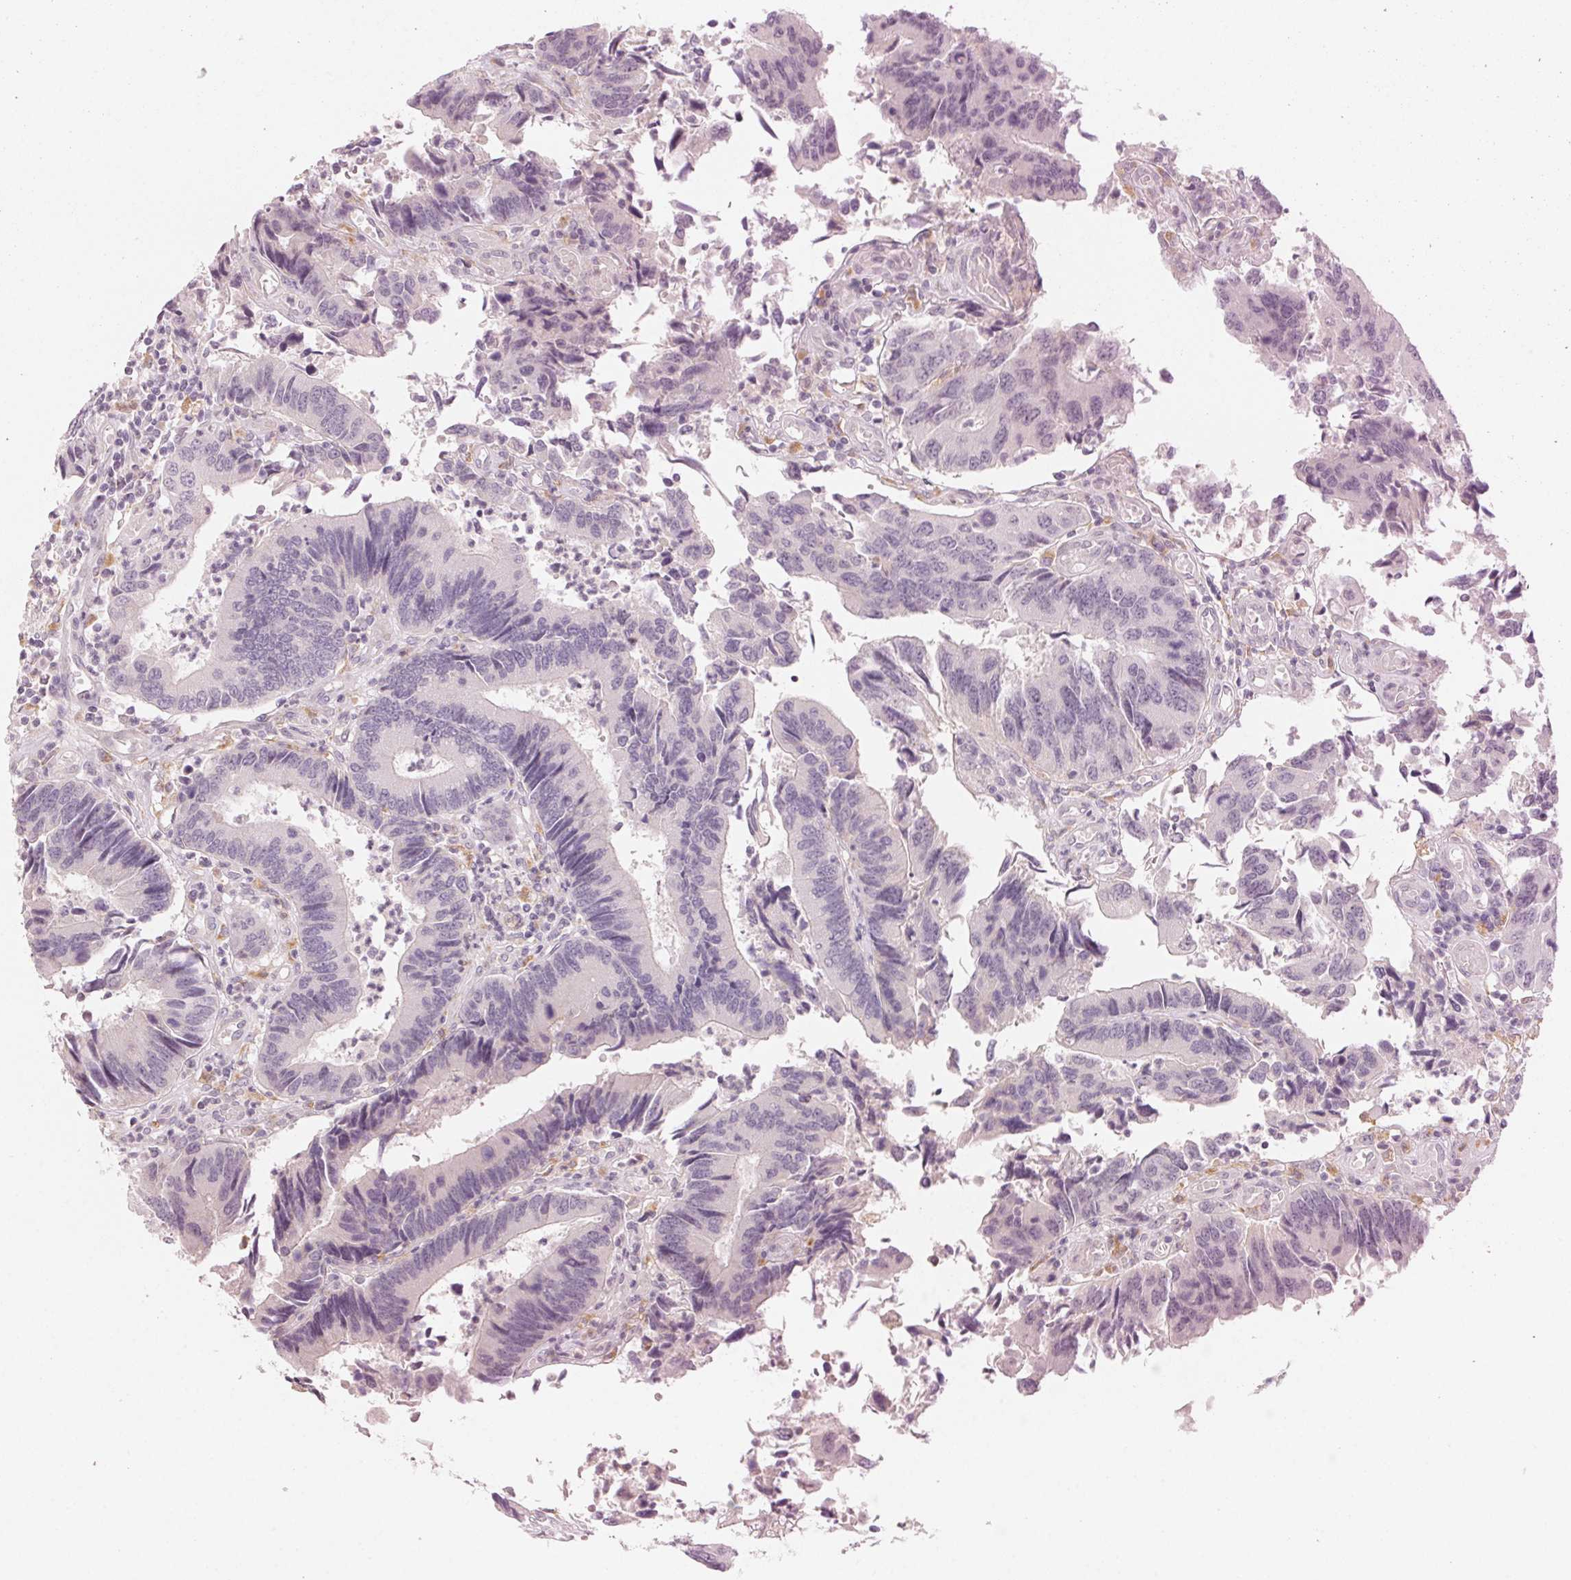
{"staining": {"intensity": "negative", "quantity": "none", "location": "none"}, "tissue": "colorectal cancer", "cell_type": "Tumor cells", "image_type": "cancer", "snomed": [{"axis": "morphology", "description": "Adenocarcinoma, NOS"}, {"axis": "topography", "description": "Colon"}], "caption": "Immunohistochemistry (IHC) histopathology image of human colorectal adenocarcinoma stained for a protein (brown), which shows no staining in tumor cells.", "gene": "SLC6A18", "patient": {"sex": "female", "age": 67}}